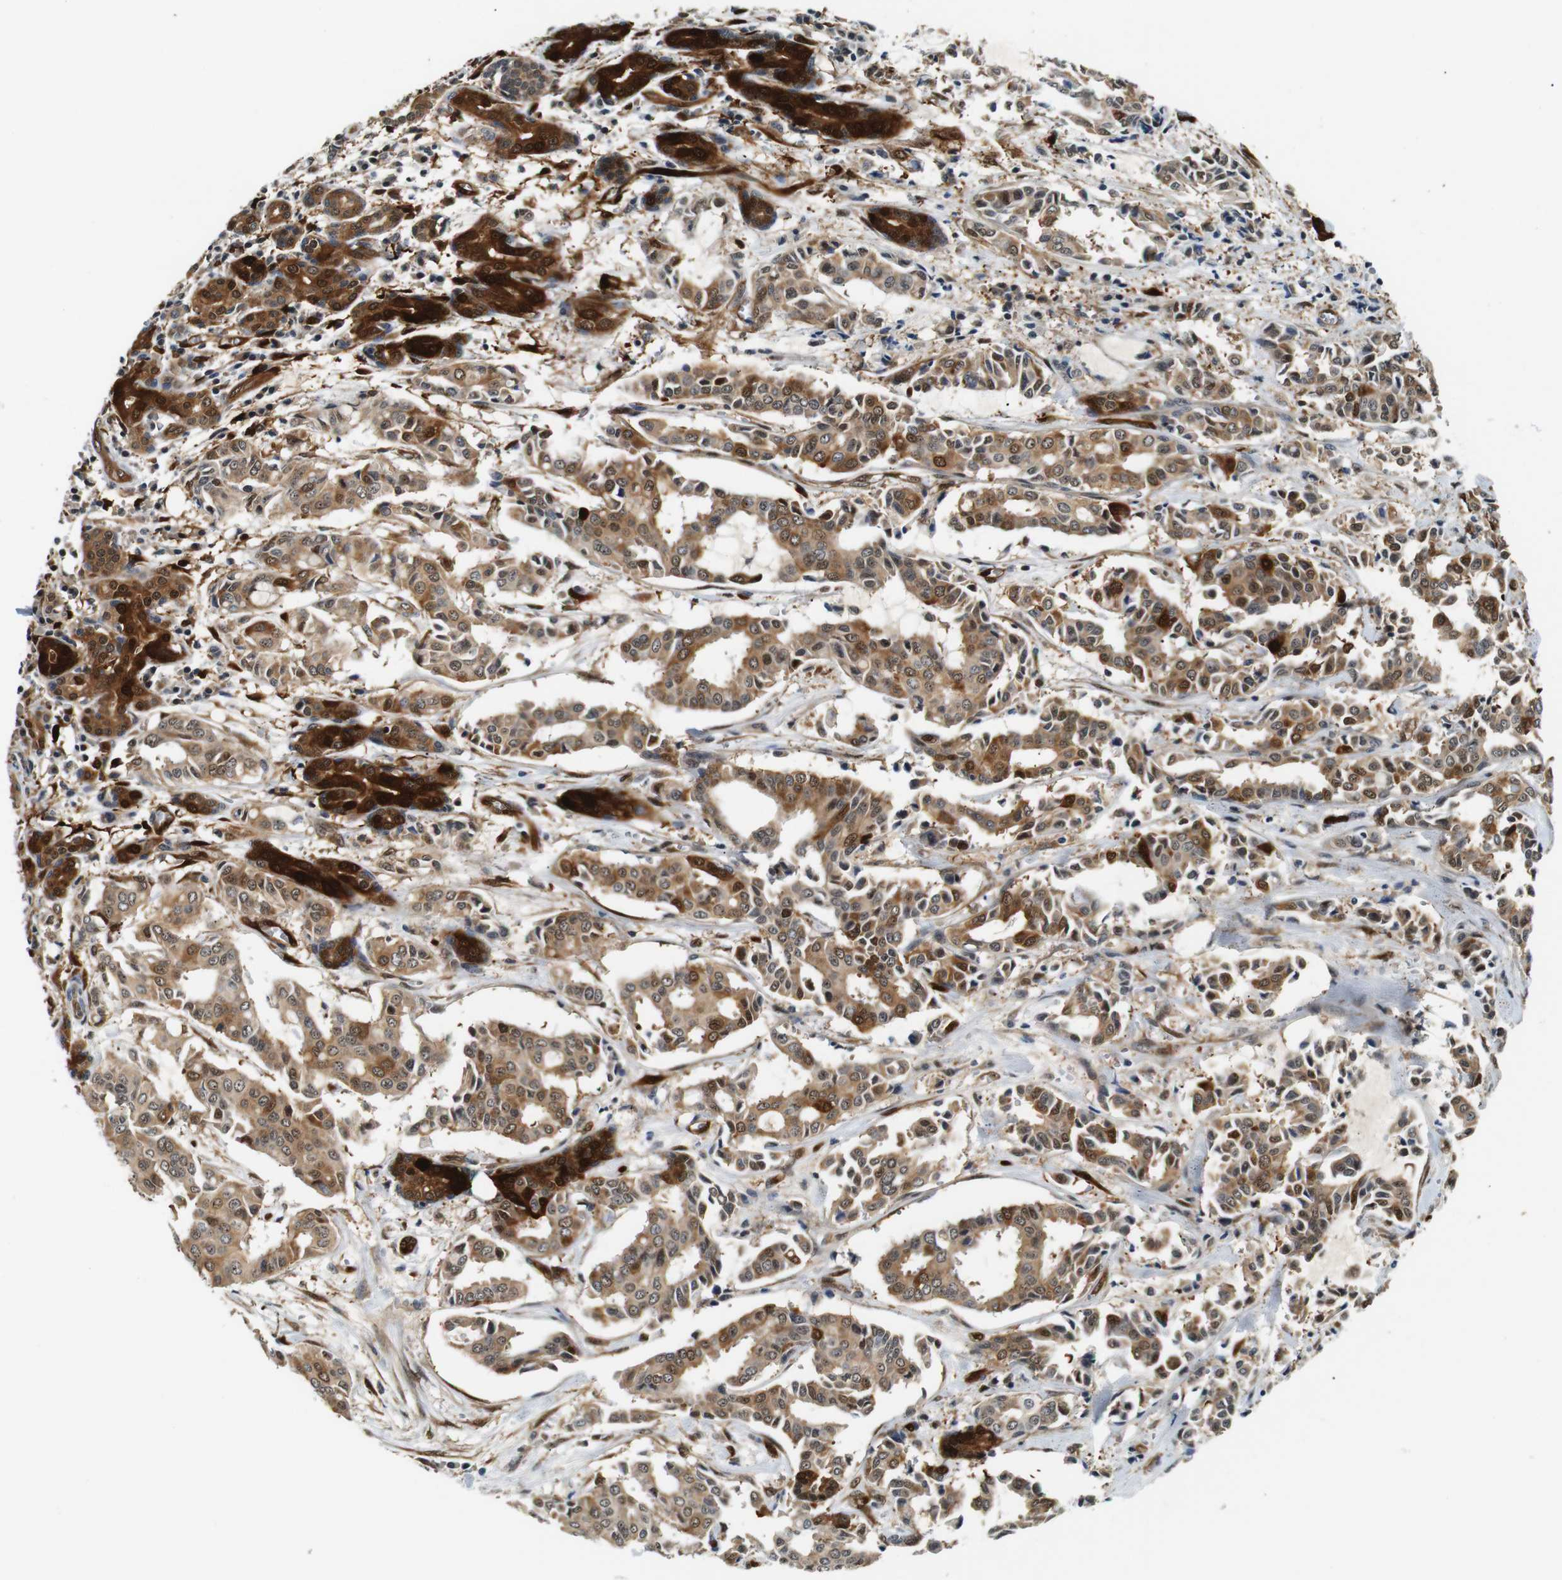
{"staining": {"intensity": "strong", "quantity": "<25%", "location": "cytoplasmic/membranous,nuclear"}, "tissue": "head and neck cancer", "cell_type": "Tumor cells", "image_type": "cancer", "snomed": [{"axis": "morphology", "description": "Adenocarcinoma, NOS"}, {"axis": "topography", "description": "Salivary gland"}, {"axis": "topography", "description": "Head-Neck"}], "caption": "IHC of adenocarcinoma (head and neck) shows medium levels of strong cytoplasmic/membranous and nuclear expression in approximately <25% of tumor cells.", "gene": "LXN", "patient": {"sex": "female", "age": 59}}